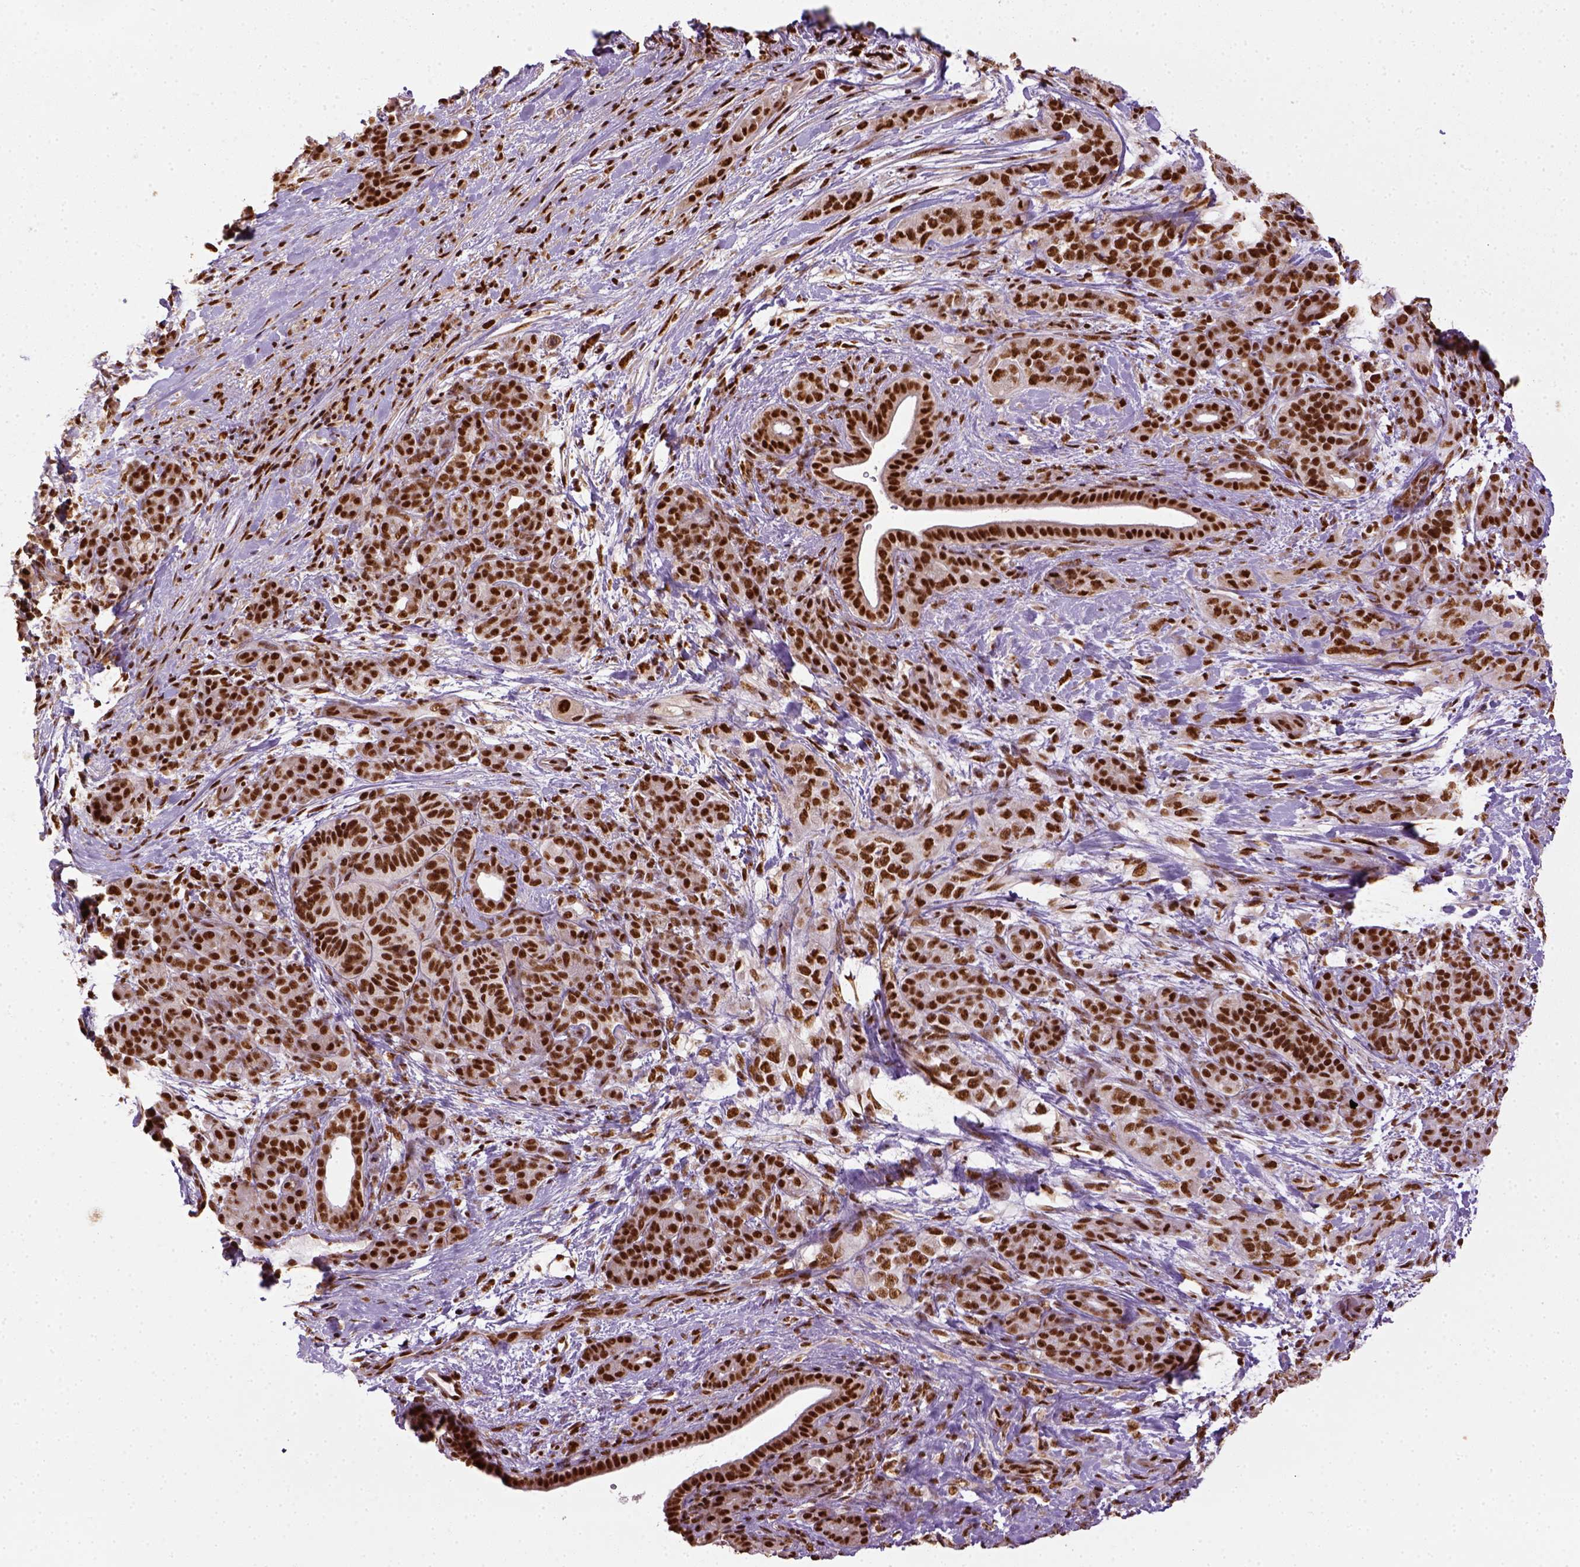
{"staining": {"intensity": "strong", "quantity": ">75%", "location": "nuclear"}, "tissue": "pancreatic cancer", "cell_type": "Tumor cells", "image_type": "cancer", "snomed": [{"axis": "morphology", "description": "Adenocarcinoma, NOS"}, {"axis": "topography", "description": "Pancreas"}], "caption": "There is high levels of strong nuclear staining in tumor cells of pancreatic cancer (adenocarcinoma), as demonstrated by immunohistochemical staining (brown color).", "gene": "CCAR1", "patient": {"sex": "male", "age": 44}}